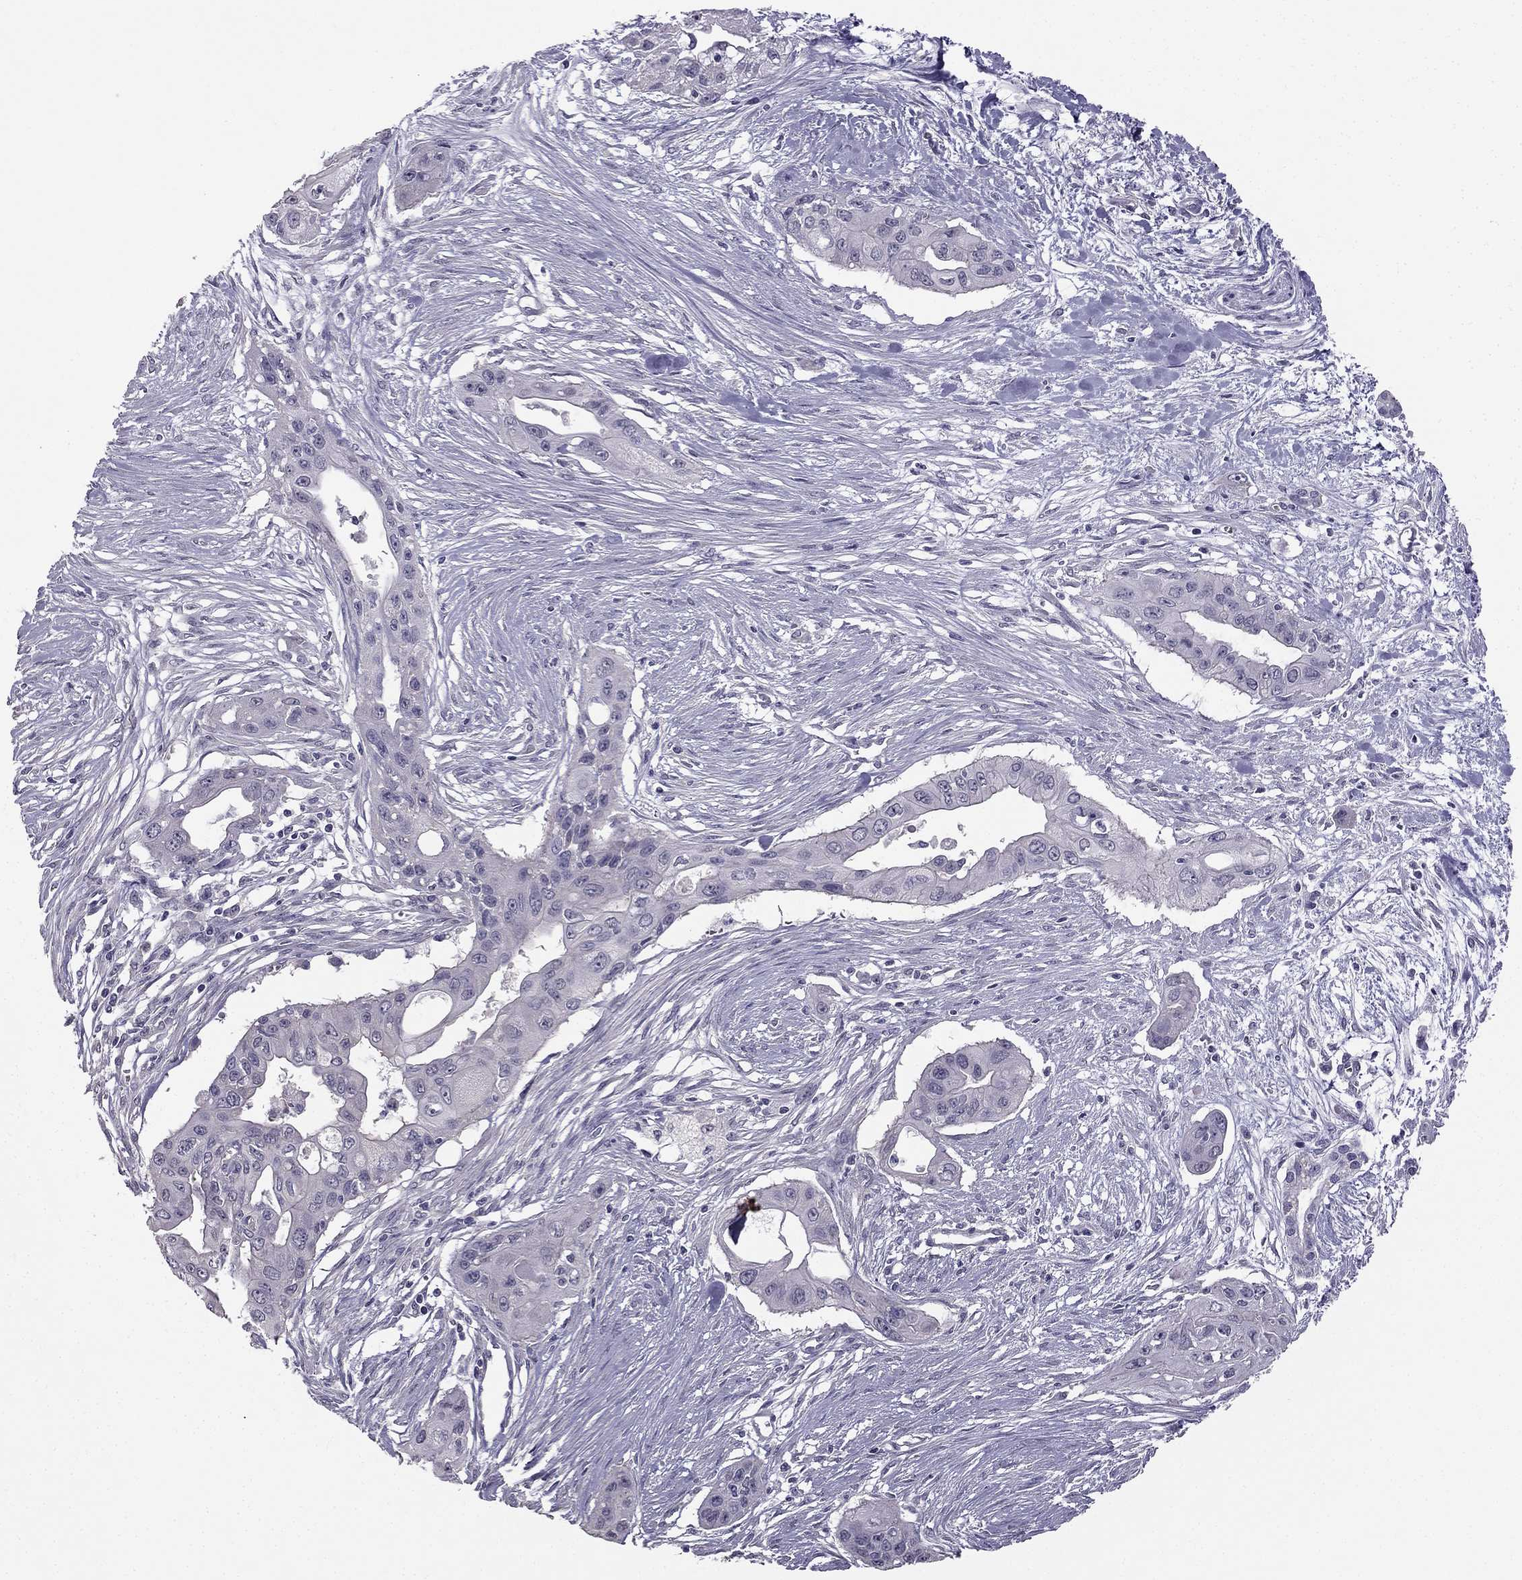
{"staining": {"intensity": "negative", "quantity": "none", "location": "none"}, "tissue": "pancreatic cancer", "cell_type": "Tumor cells", "image_type": "cancer", "snomed": [{"axis": "morphology", "description": "Adenocarcinoma, NOS"}, {"axis": "topography", "description": "Pancreas"}], "caption": "This is an immunohistochemistry histopathology image of human pancreatic adenocarcinoma. There is no expression in tumor cells.", "gene": "HSFX1", "patient": {"sex": "male", "age": 60}}